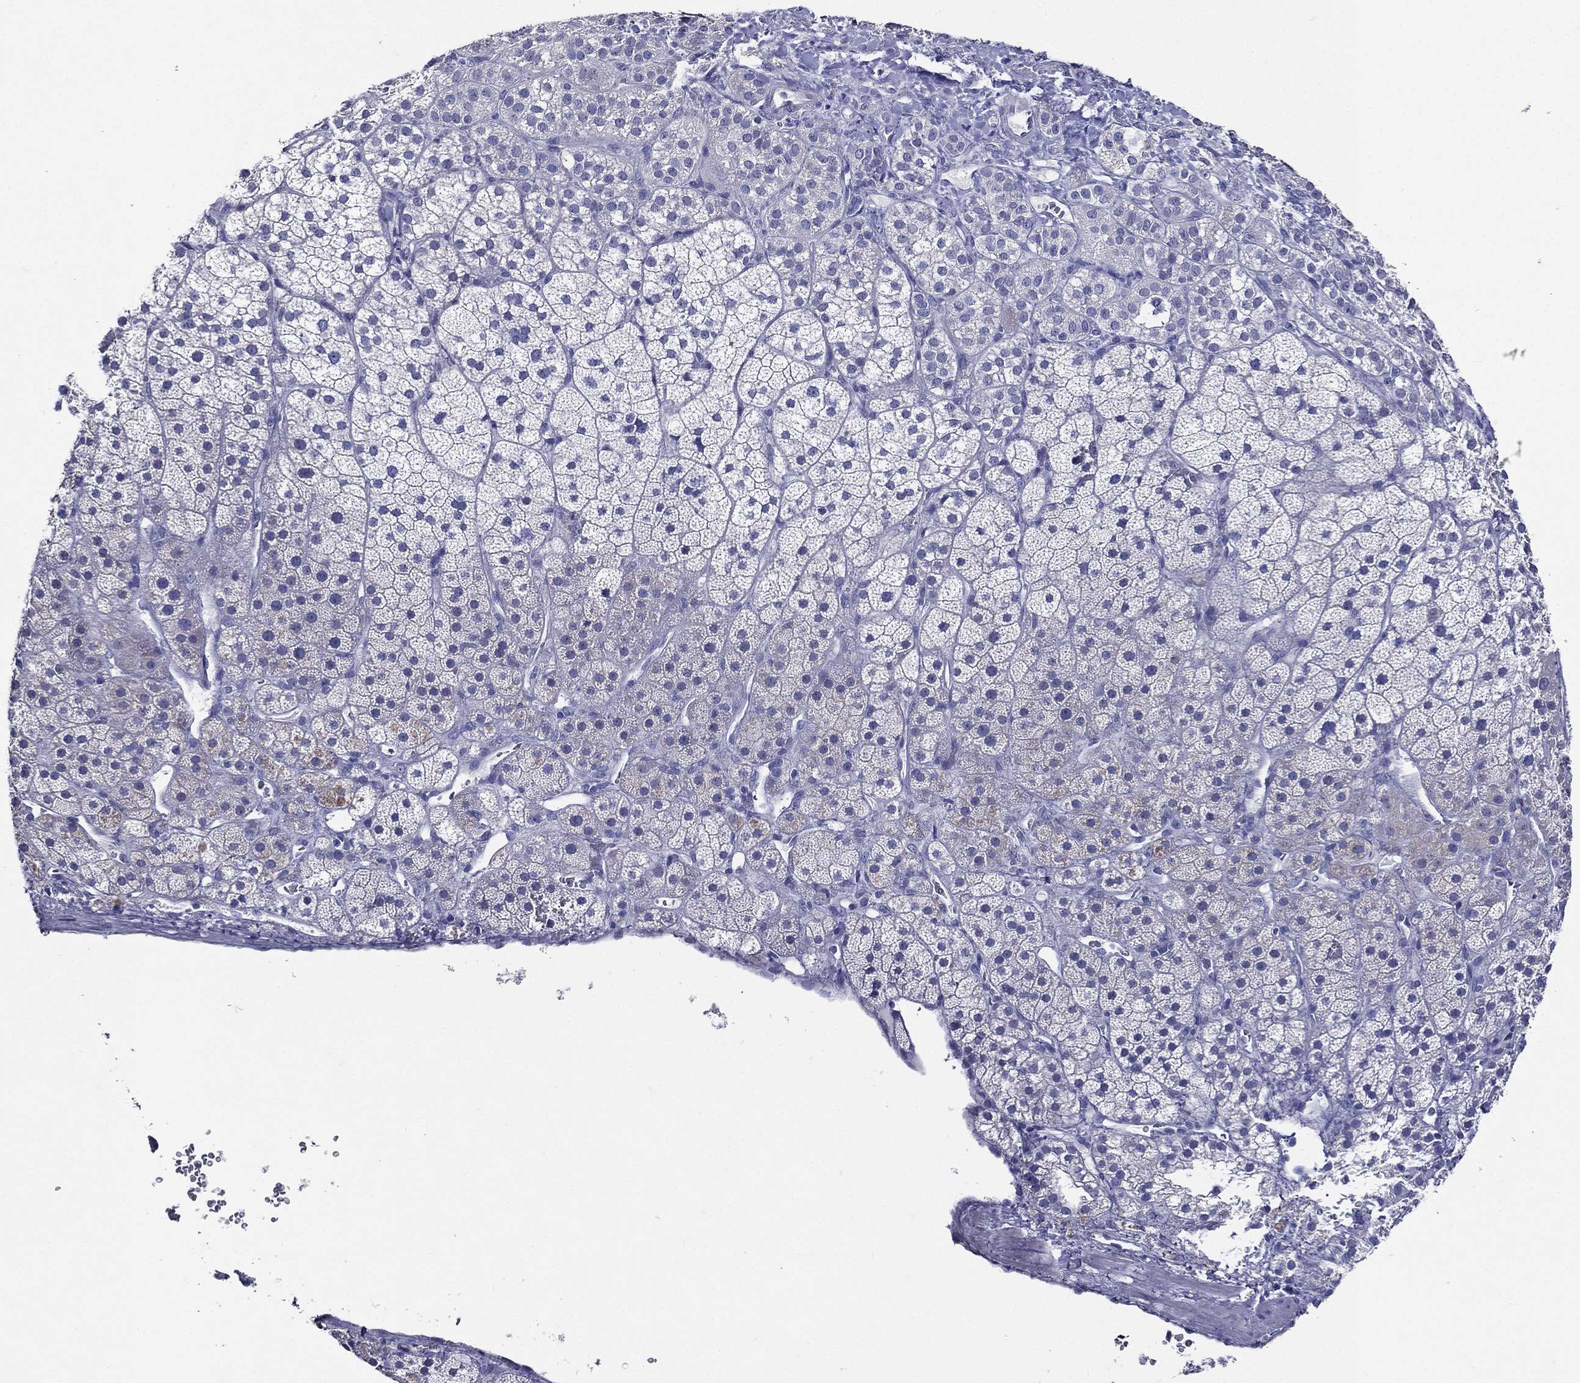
{"staining": {"intensity": "weak", "quantity": "<25%", "location": "cytoplasmic/membranous"}, "tissue": "adrenal gland", "cell_type": "Glandular cells", "image_type": "normal", "snomed": [{"axis": "morphology", "description": "Normal tissue, NOS"}, {"axis": "topography", "description": "Adrenal gland"}], "caption": "Adrenal gland stained for a protein using immunohistochemistry (IHC) exhibits no expression glandular cells.", "gene": "TGM1", "patient": {"sex": "male", "age": 57}}